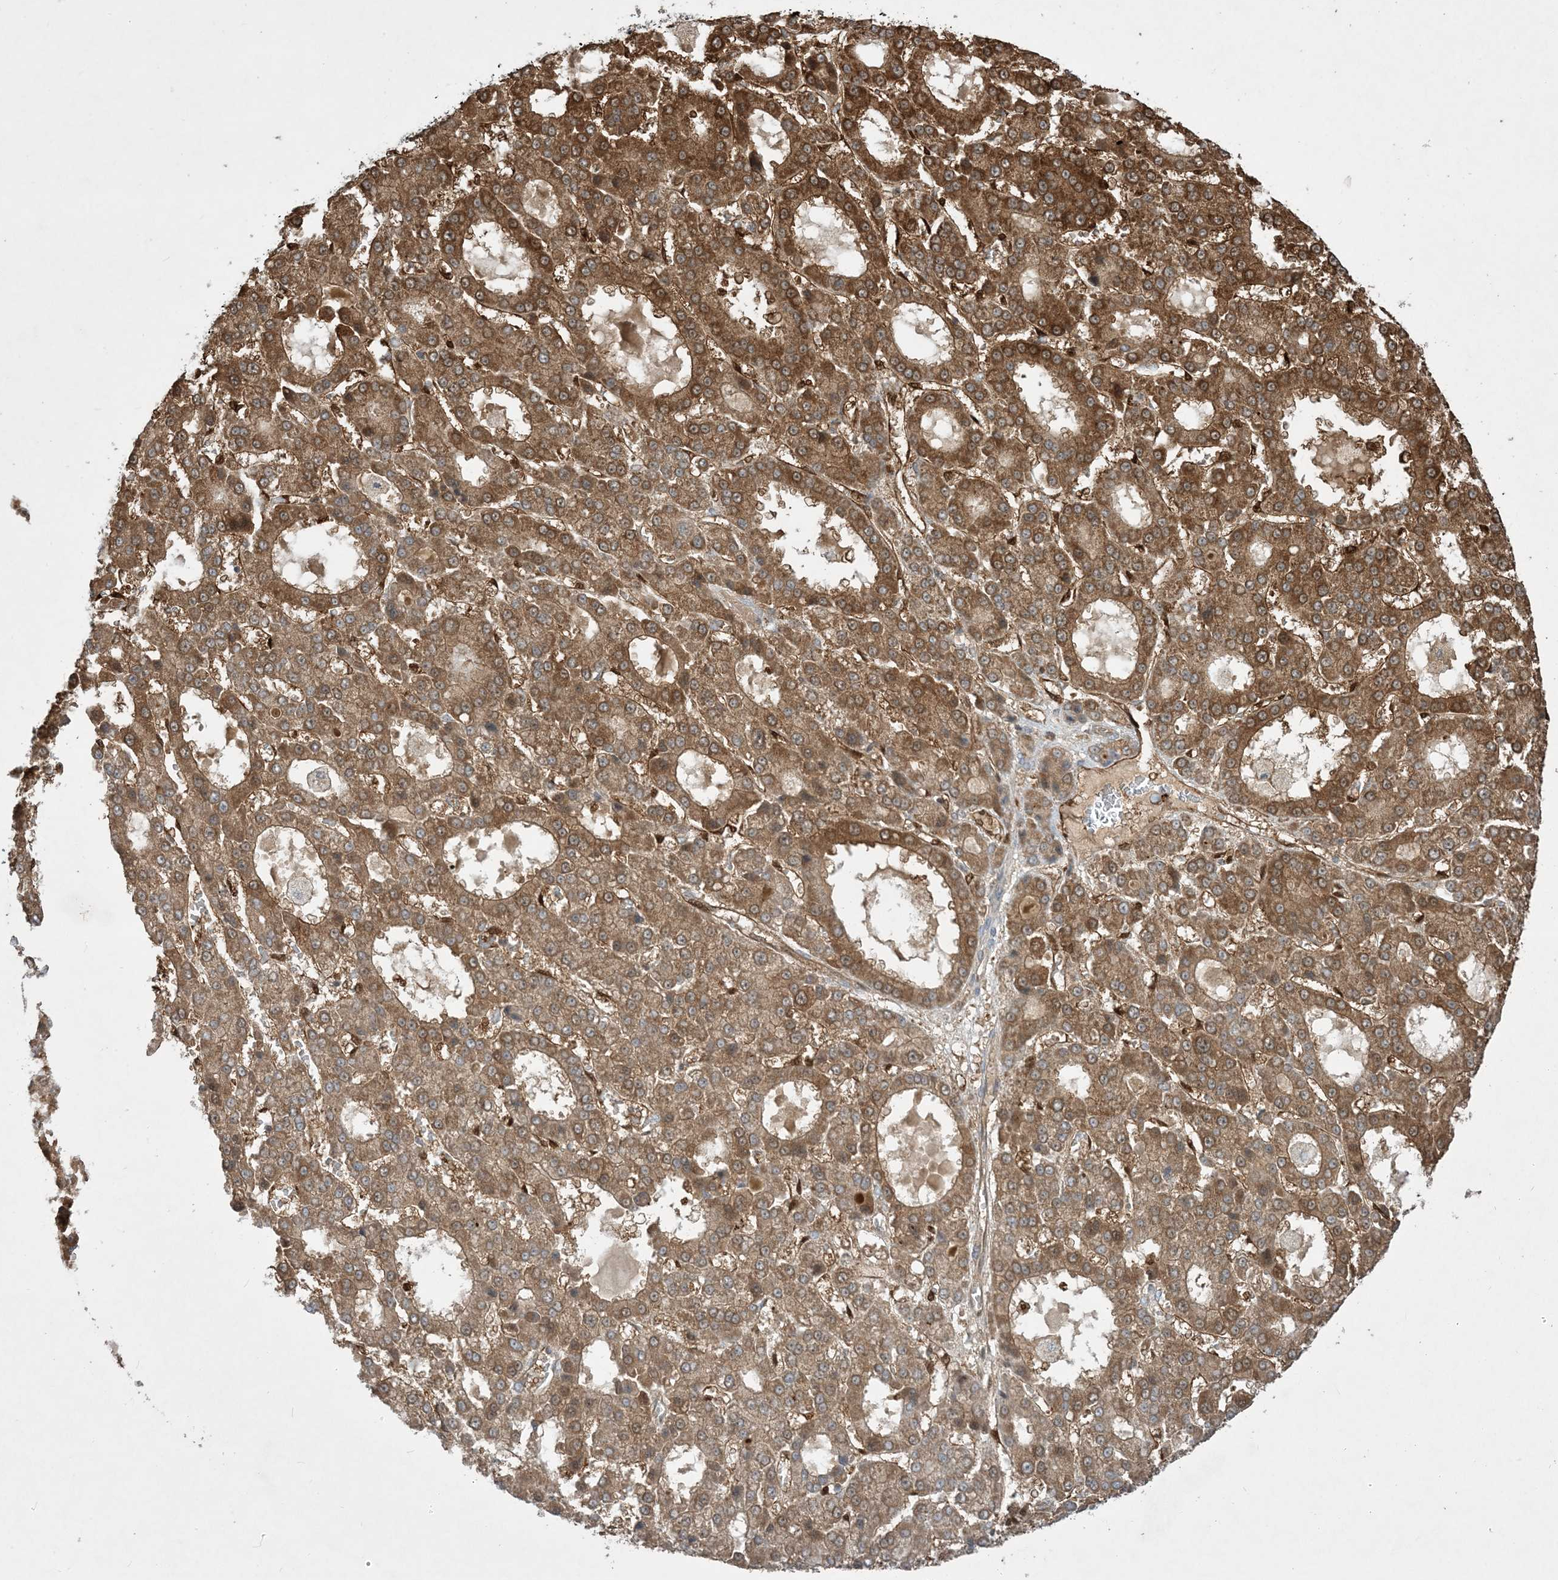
{"staining": {"intensity": "moderate", "quantity": ">75%", "location": "cytoplasmic/membranous"}, "tissue": "liver cancer", "cell_type": "Tumor cells", "image_type": "cancer", "snomed": [{"axis": "morphology", "description": "Carcinoma, Hepatocellular, NOS"}, {"axis": "topography", "description": "Liver"}], "caption": "A histopathology image of human liver cancer (hepatocellular carcinoma) stained for a protein exhibits moderate cytoplasmic/membranous brown staining in tumor cells.", "gene": "PPM1F", "patient": {"sex": "male", "age": 70}}